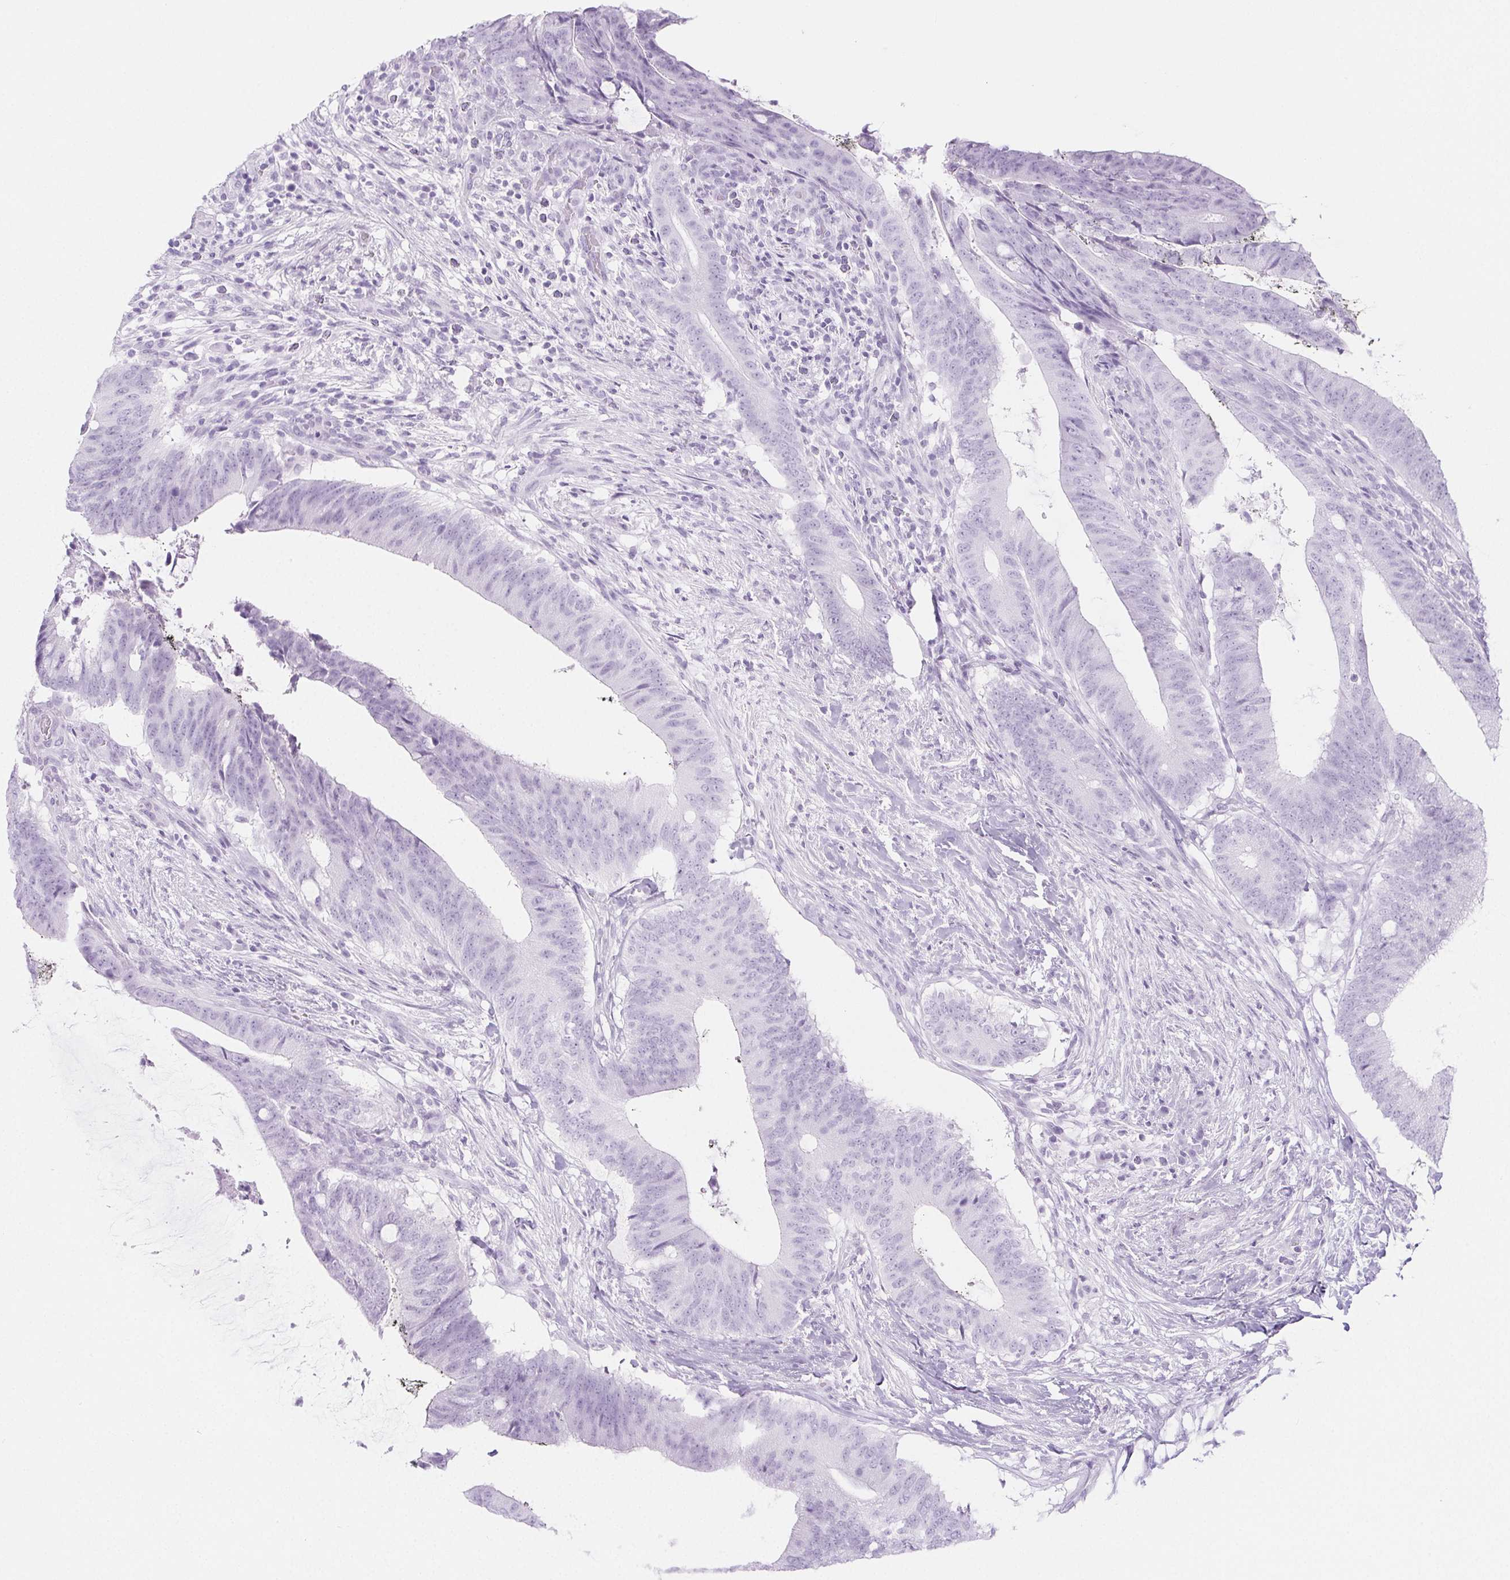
{"staining": {"intensity": "negative", "quantity": "none", "location": "none"}, "tissue": "colorectal cancer", "cell_type": "Tumor cells", "image_type": "cancer", "snomed": [{"axis": "morphology", "description": "Adenocarcinoma, NOS"}, {"axis": "topography", "description": "Colon"}], "caption": "Micrograph shows no significant protein staining in tumor cells of colorectal adenocarcinoma. (DAB (3,3'-diaminobenzidine) IHC visualized using brightfield microscopy, high magnification).", "gene": "SPRR3", "patient": {"sex": "female", "age": 43}}